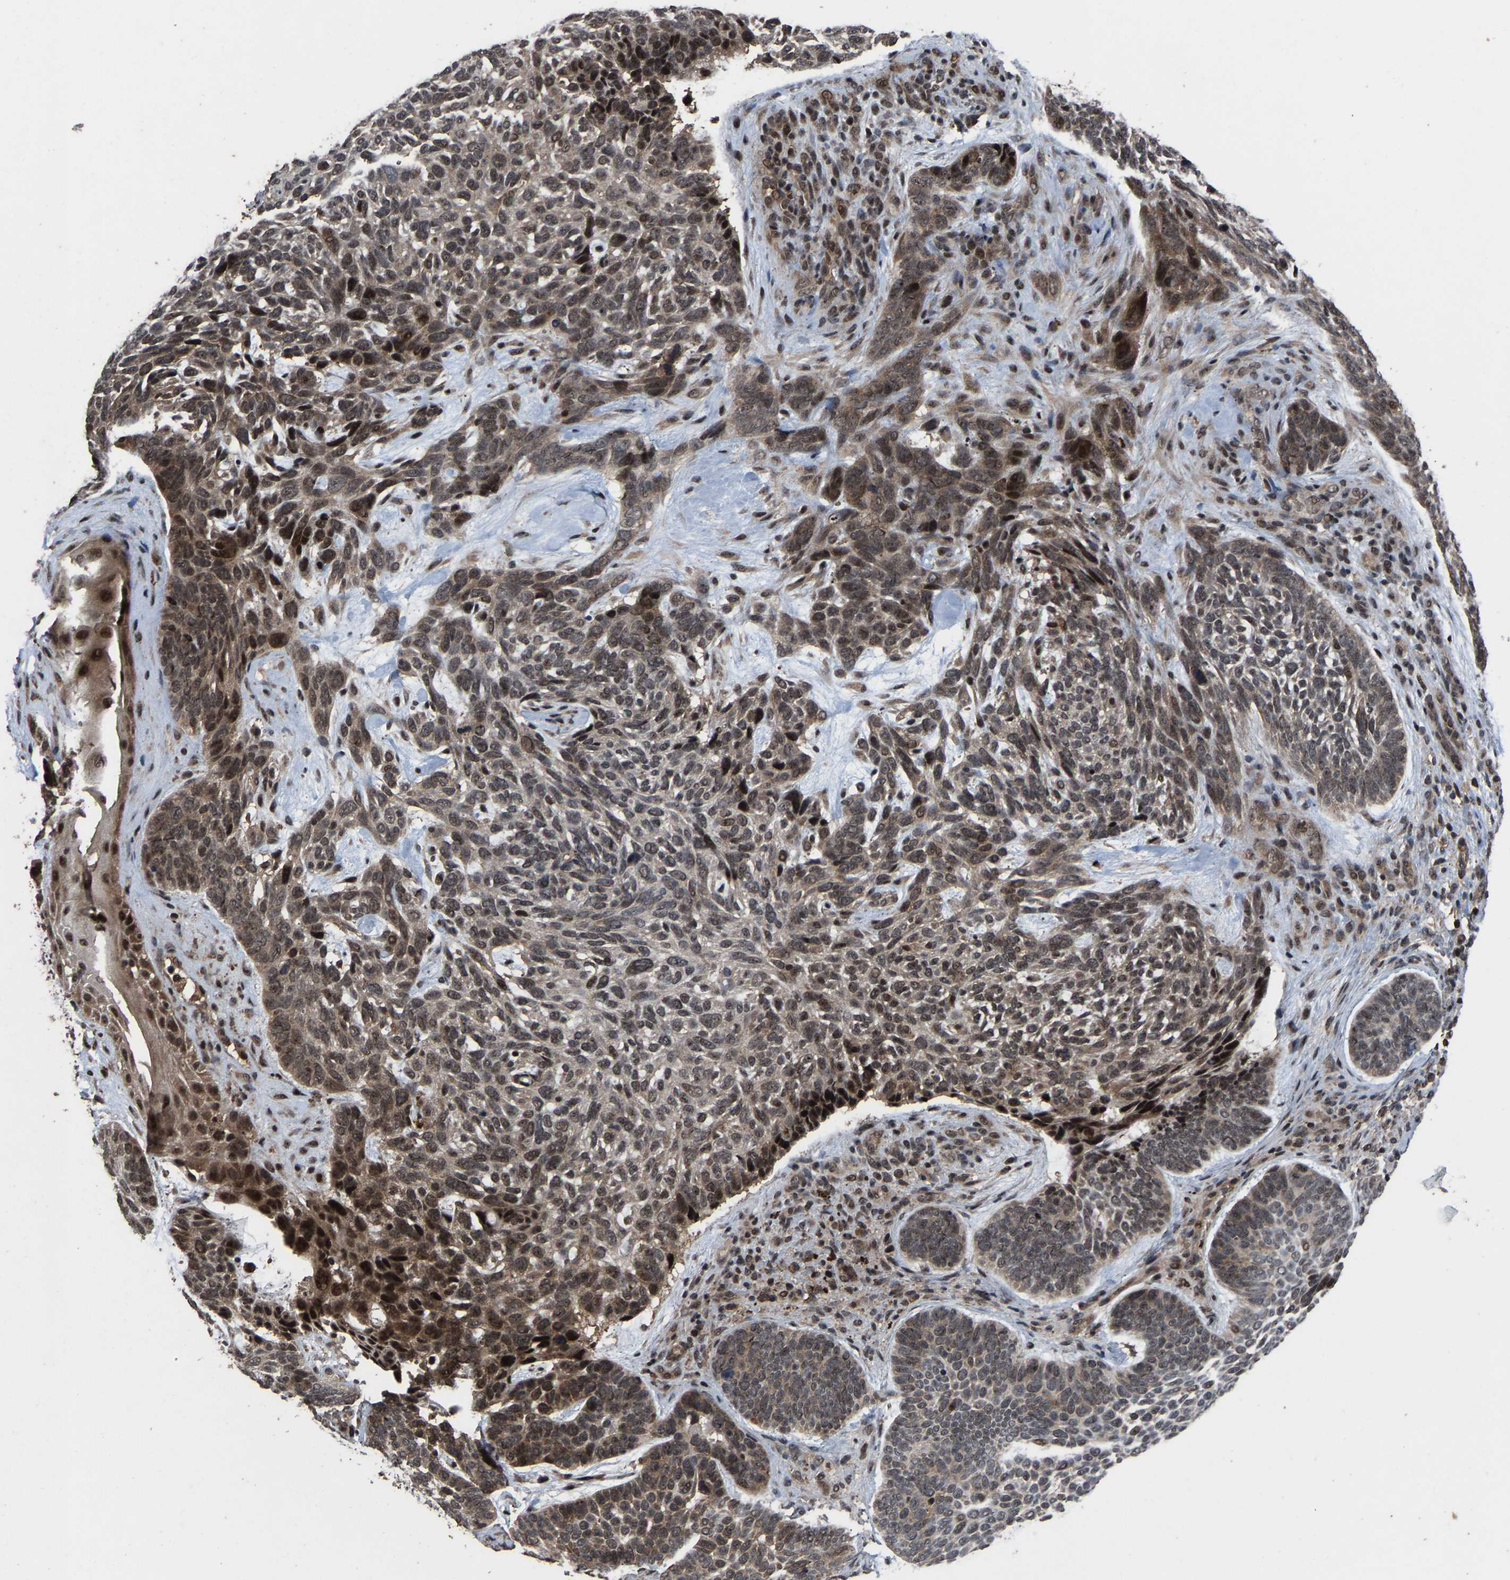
{"staining": {"intensity": "moderate", "quantity": "<25%", "location": "cytoplasmic/membranous,nuclear"}, "tissue": "skin cancer", "cell_type": "Tumor cells", "image_type": "cancer", "snomed": [{"axis": "morphology", "description": "Basal cell carcinoma"}, {"axis": "topography", "description": "Skin"}, {"axis": "topography", "description": "Skin of head"}], "caption": "Immunohistochemistry micrograph of human skin basal cell carcinoma stained for a protein (brown), which shows low levels of moderate cytoplasmic/membranous and nuclear expression in approximately <25% of tumor cells.", "gene": "HAUS6", "patient": {"sex": "female", "age": 85}}